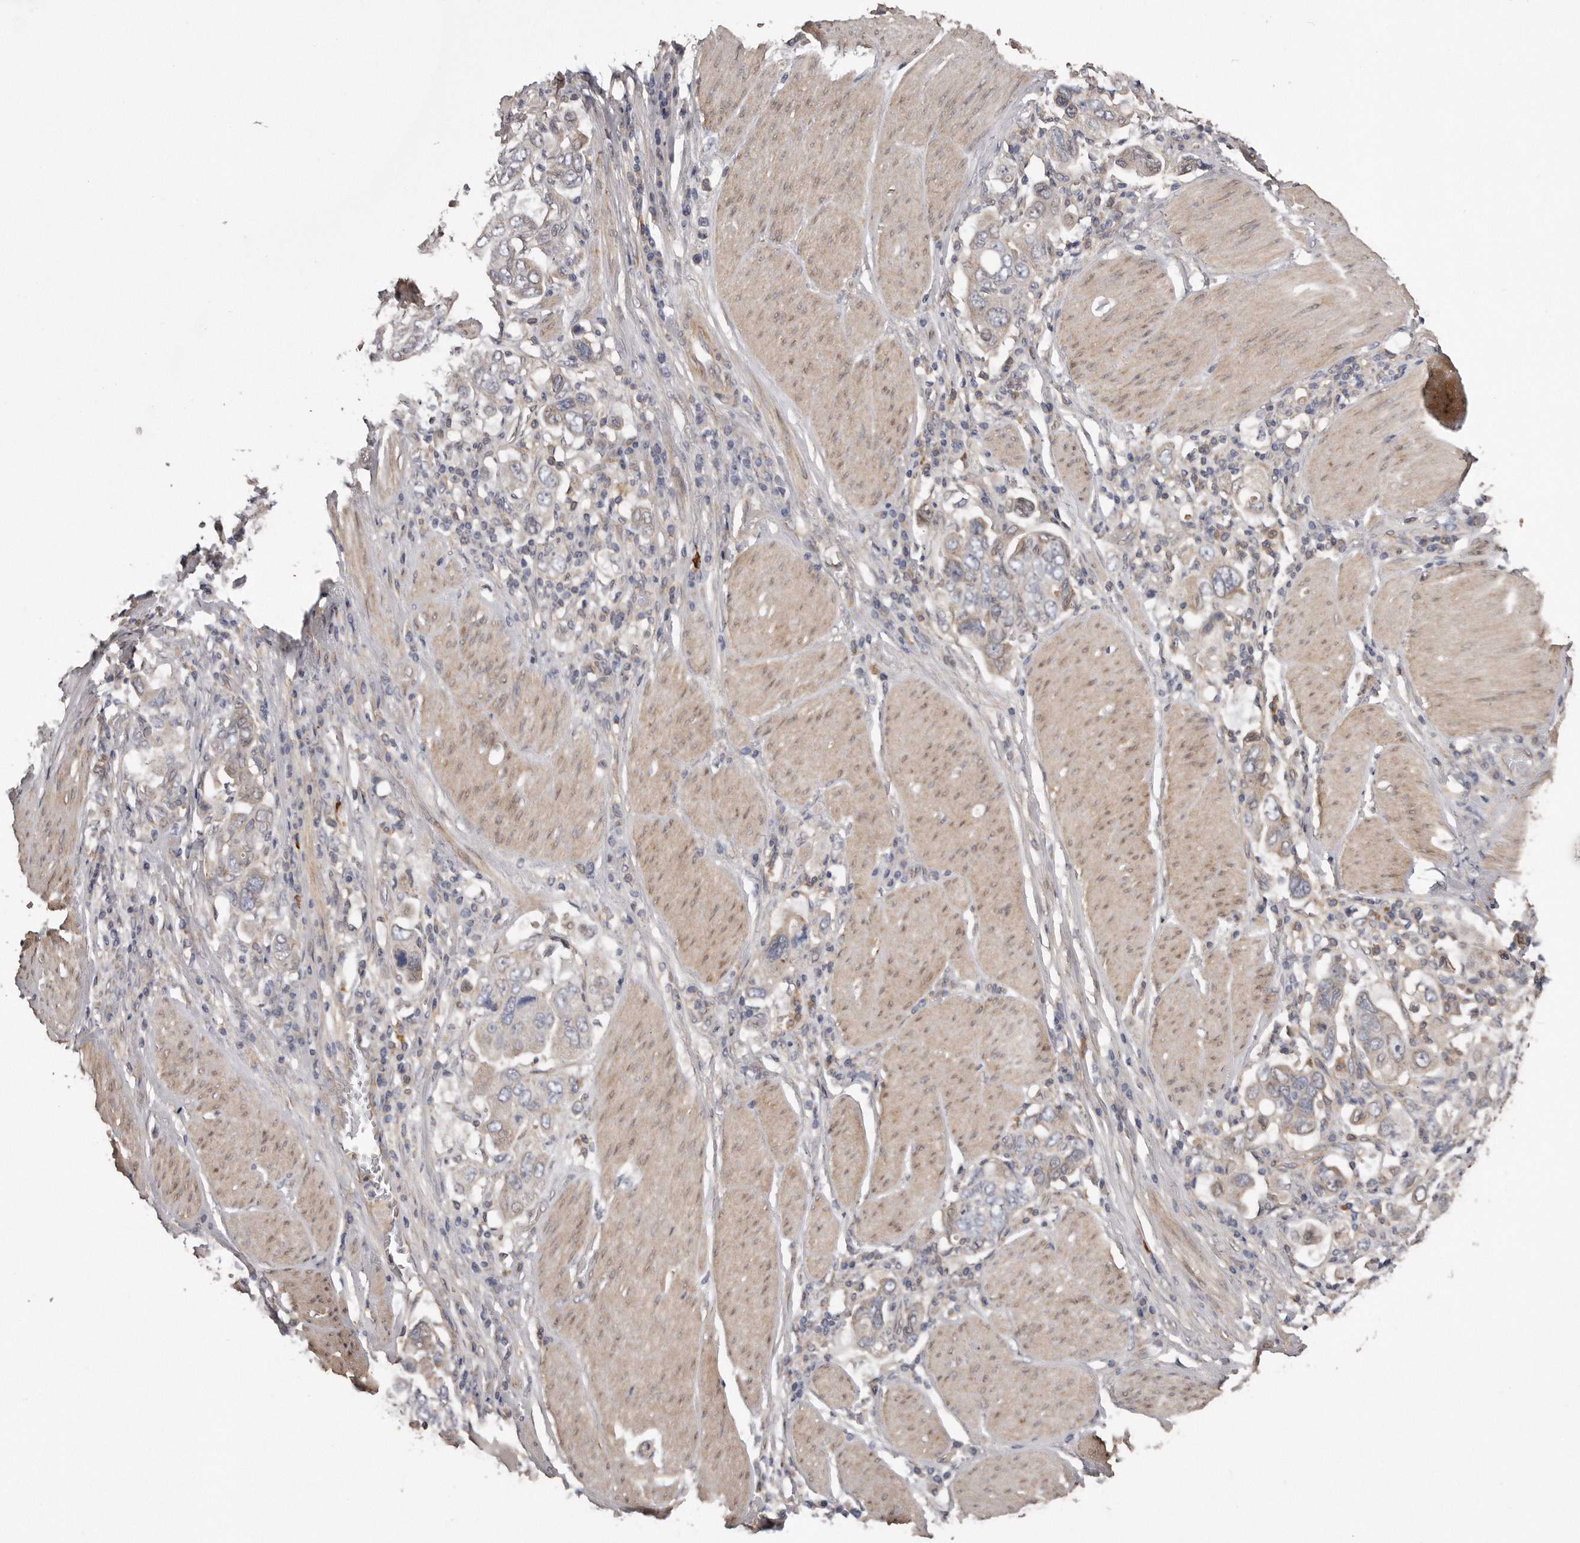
{"staining": {"intensity": "weak", "quantity": "<25%", "location": "cytoplasmic/membranous"}, "tissue": "stomach cancer", "cell_type": "Tumor cells", "image_type": "cancer", "snomed": [{"axis": "morphology", "description": "Adenocarcinoma, NOS"}, {"axis": "topography", "description": "Stomach, upper"}], "caption": "IHC photomicrograph of human stomach cancer stained for a protein (brown), which exhibits no positivity in tumor cells. (DAB IHC, high magnification).", "gene": "ARMCX1", "patient": {"sex": "male", "age": 62}}